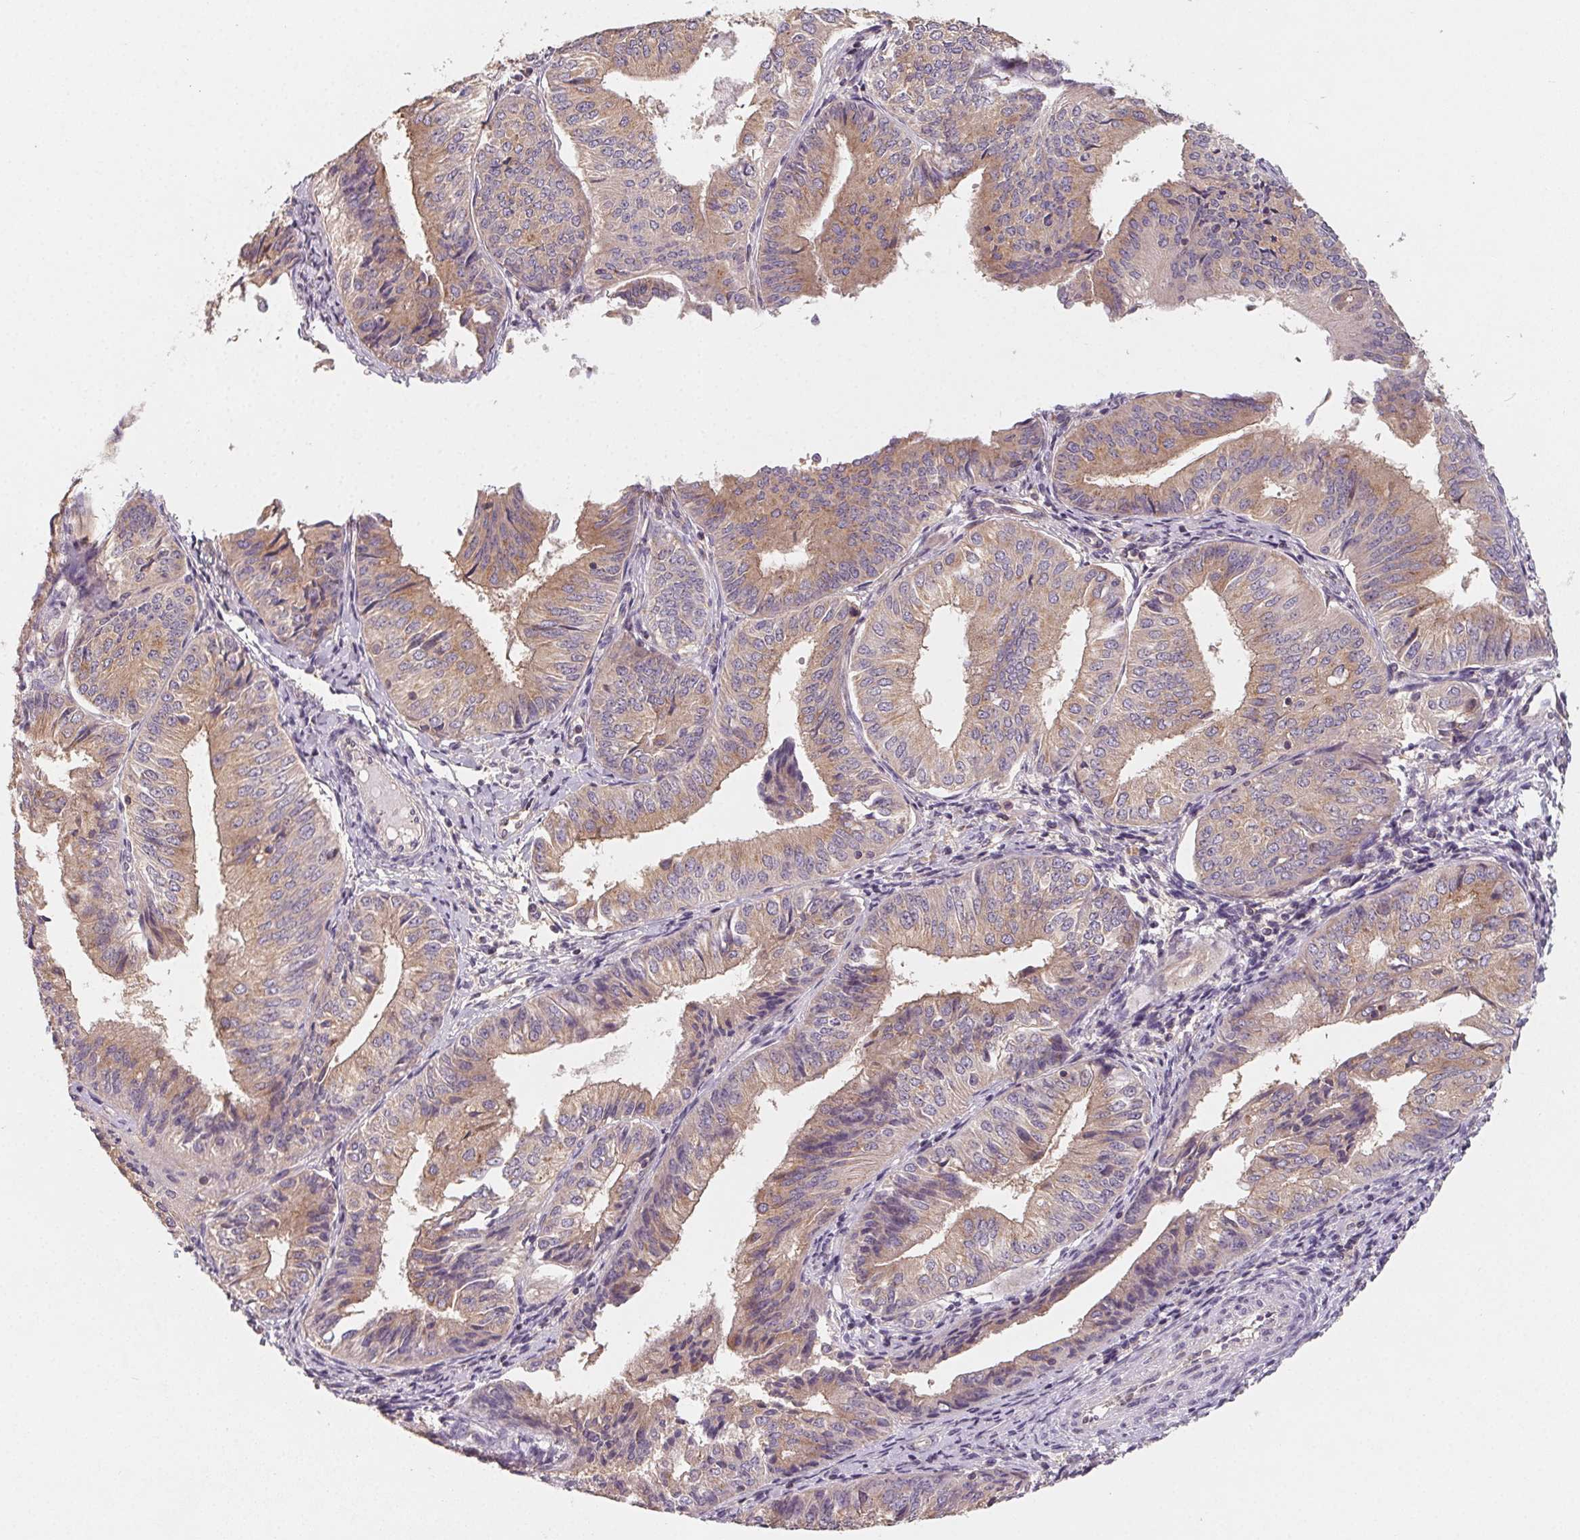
{"staining": {"intensity": "weak", "quantity": ">75%", "location": "cytoplasmic/membranous"}, "tissue": "endometrial cancer", "cell_type": "Tumor cells", "image_type": "cancer", "snomed": [{"axis": "morphology", "description": "Adenocarcinoma, NOS"}, {"axis": "topography", "description": "Endometrium"}], "caption": "Protein expression analysis of human endometrial adenocarcinoma reveals weak cytoplasmic/membranous positivity in approximately >75% of tumor cells.", "gene": "AP1S1", "patient": {"sex": "female", "age": 58}}